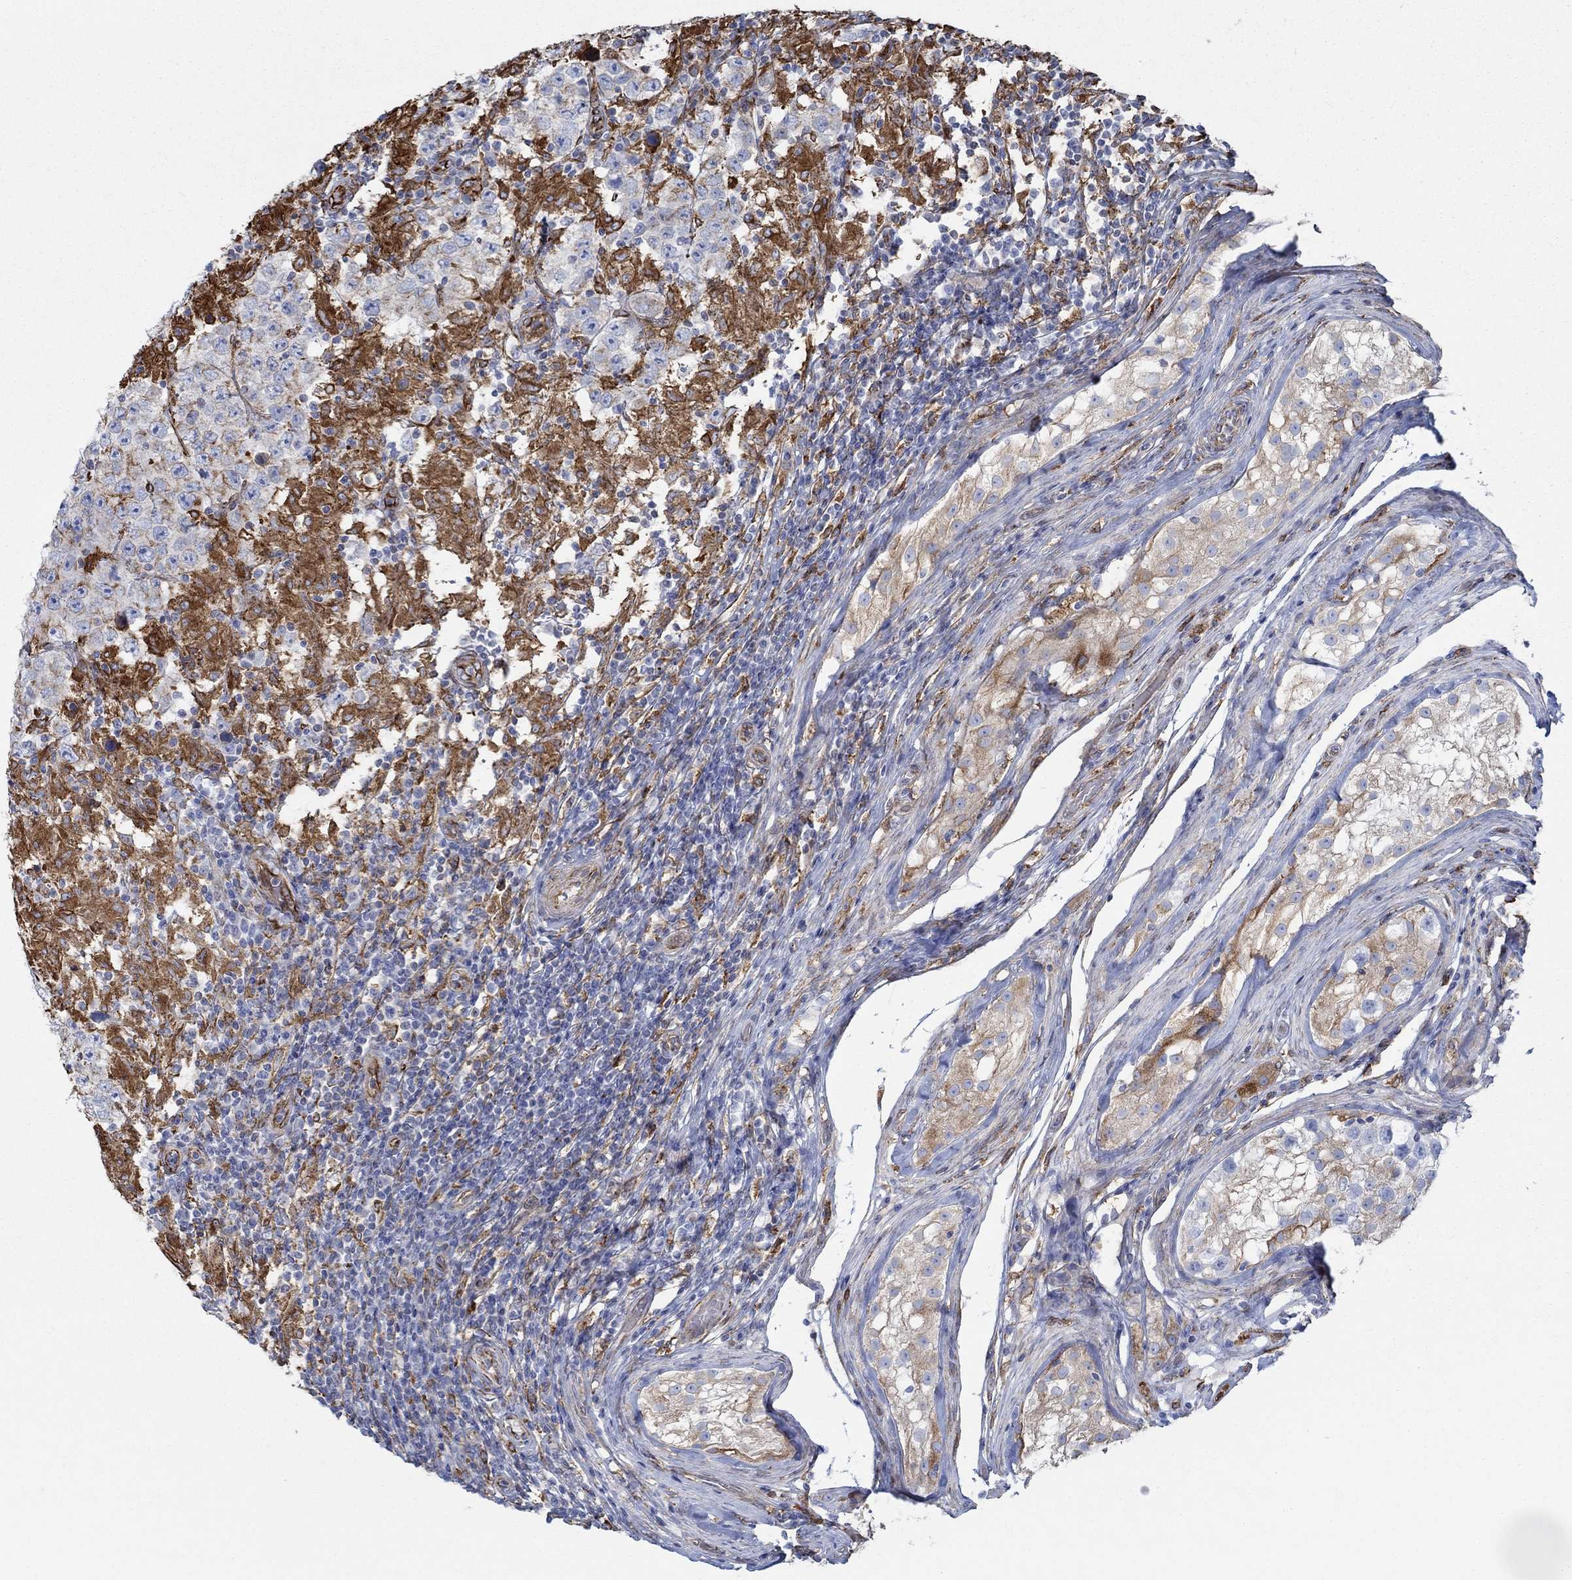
{"staining": {"intensity": "negative", "quantity": "none", "location": "none"}, "tissue": "testis cancer", "cell_type": "Tumor cells", "image_type": "cancer", "snomed": [{"axis": "morphology", "description": "Seminoma, NOS"}, {"axis": "morphology", "description": "Carcinoma, Embryonal, NOS"}, {"axis": "topography", "description": "Testis"}], "caption": "IHC of human testis cancer (seminoma) displays no staining in tumor cells. (DAB immunohistochemistry (IHC), high magnification).", "gene": "STC2", "patient": {"sex": "male", "age": 41}}